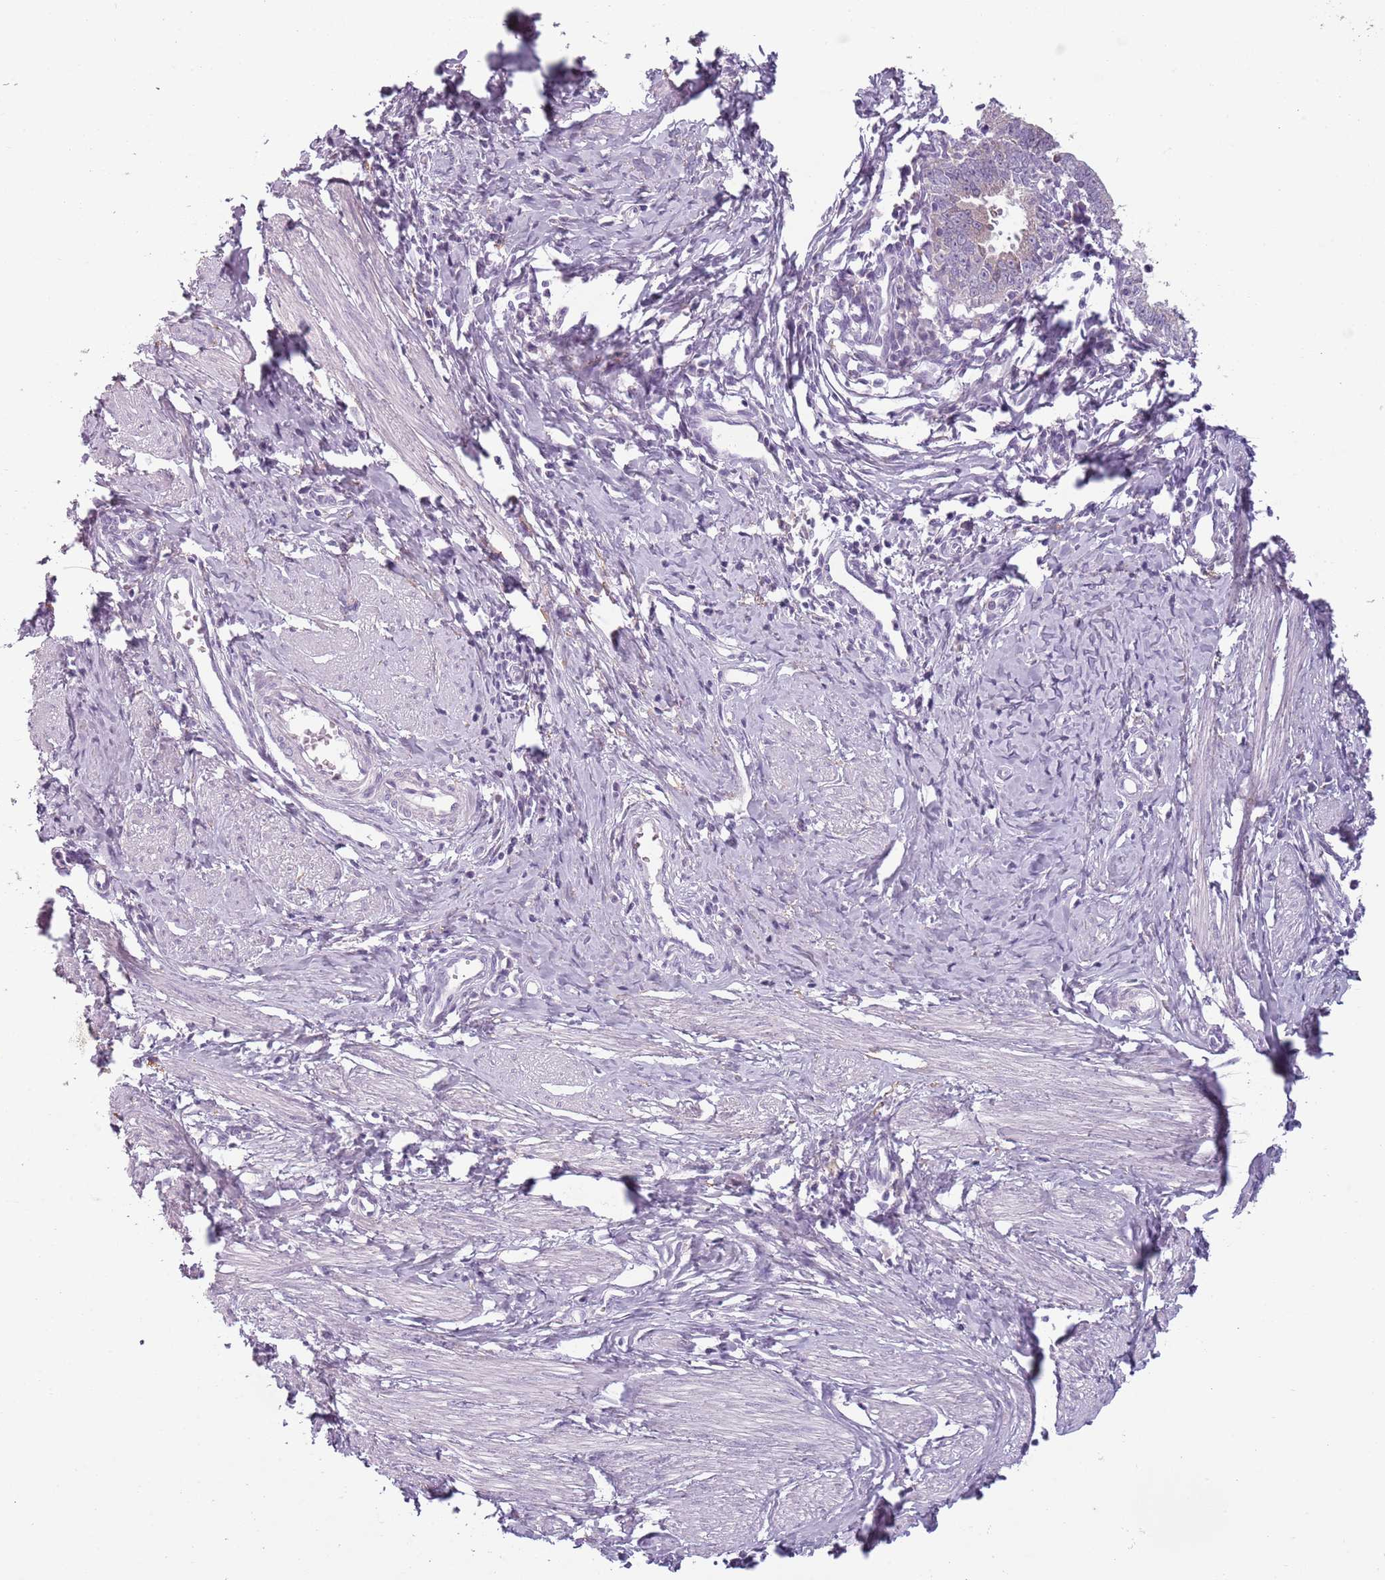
{"staining": {"intensity": "negative", "quantity": "none", "location": "none"}, "tissue": "cervical cancer", "cell_type": "Tumor cells", "image_type": "cancer", "snomed": [{"axis": "morphology", "description": "Adenocarcinoma, NOS"}, {"axis": "topography", "description": "Cervix"}], "caption": "Protein analysis of cervical adenocarcinoma demonstrates no significant positivity in tumor cells.", "gene": "MEGF8", "patient": {"sex": "female", "age": 36}}